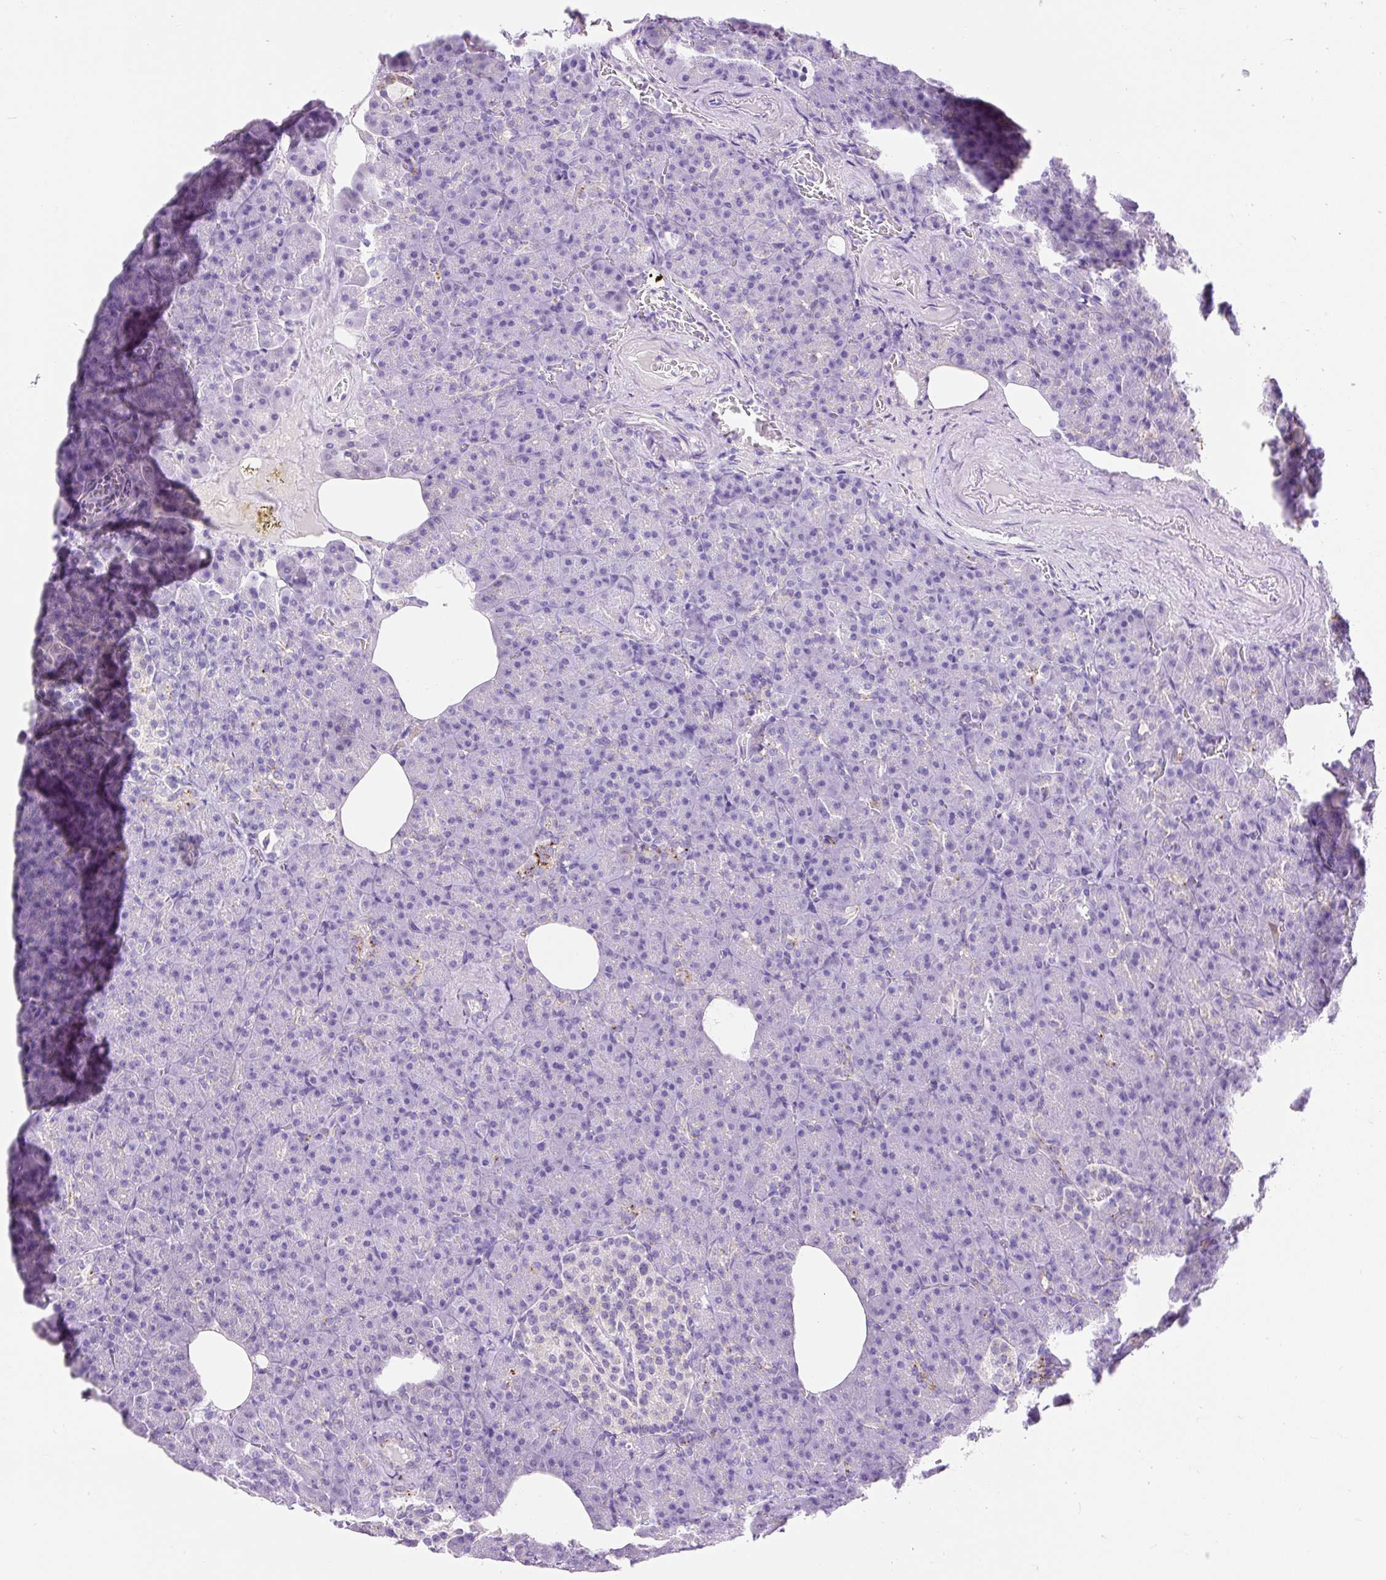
{"staining": {"intensity": "moderate", "quantity": "<25%", "location": "cytoplasmic/membranous"}, "tissue": "pancreas", "cell_type": "Exocrine glandular cells", "image_type": "normal", "snomed": [{"axis": "morphology", "description": "Normal tissue, NOS"}, {"axis": "topography", "description": "Pancreas"}], "caption": "Normal pancreas reveals moderate cytoplasmic/membranous expression in approximately <25% of exocrine glandular cells, visualized by immunohistochemistry. (IHC, brightfield microscopy, high magnification).", "gene": "HEXB", "patient": {"sex": "female", "age": 74}}